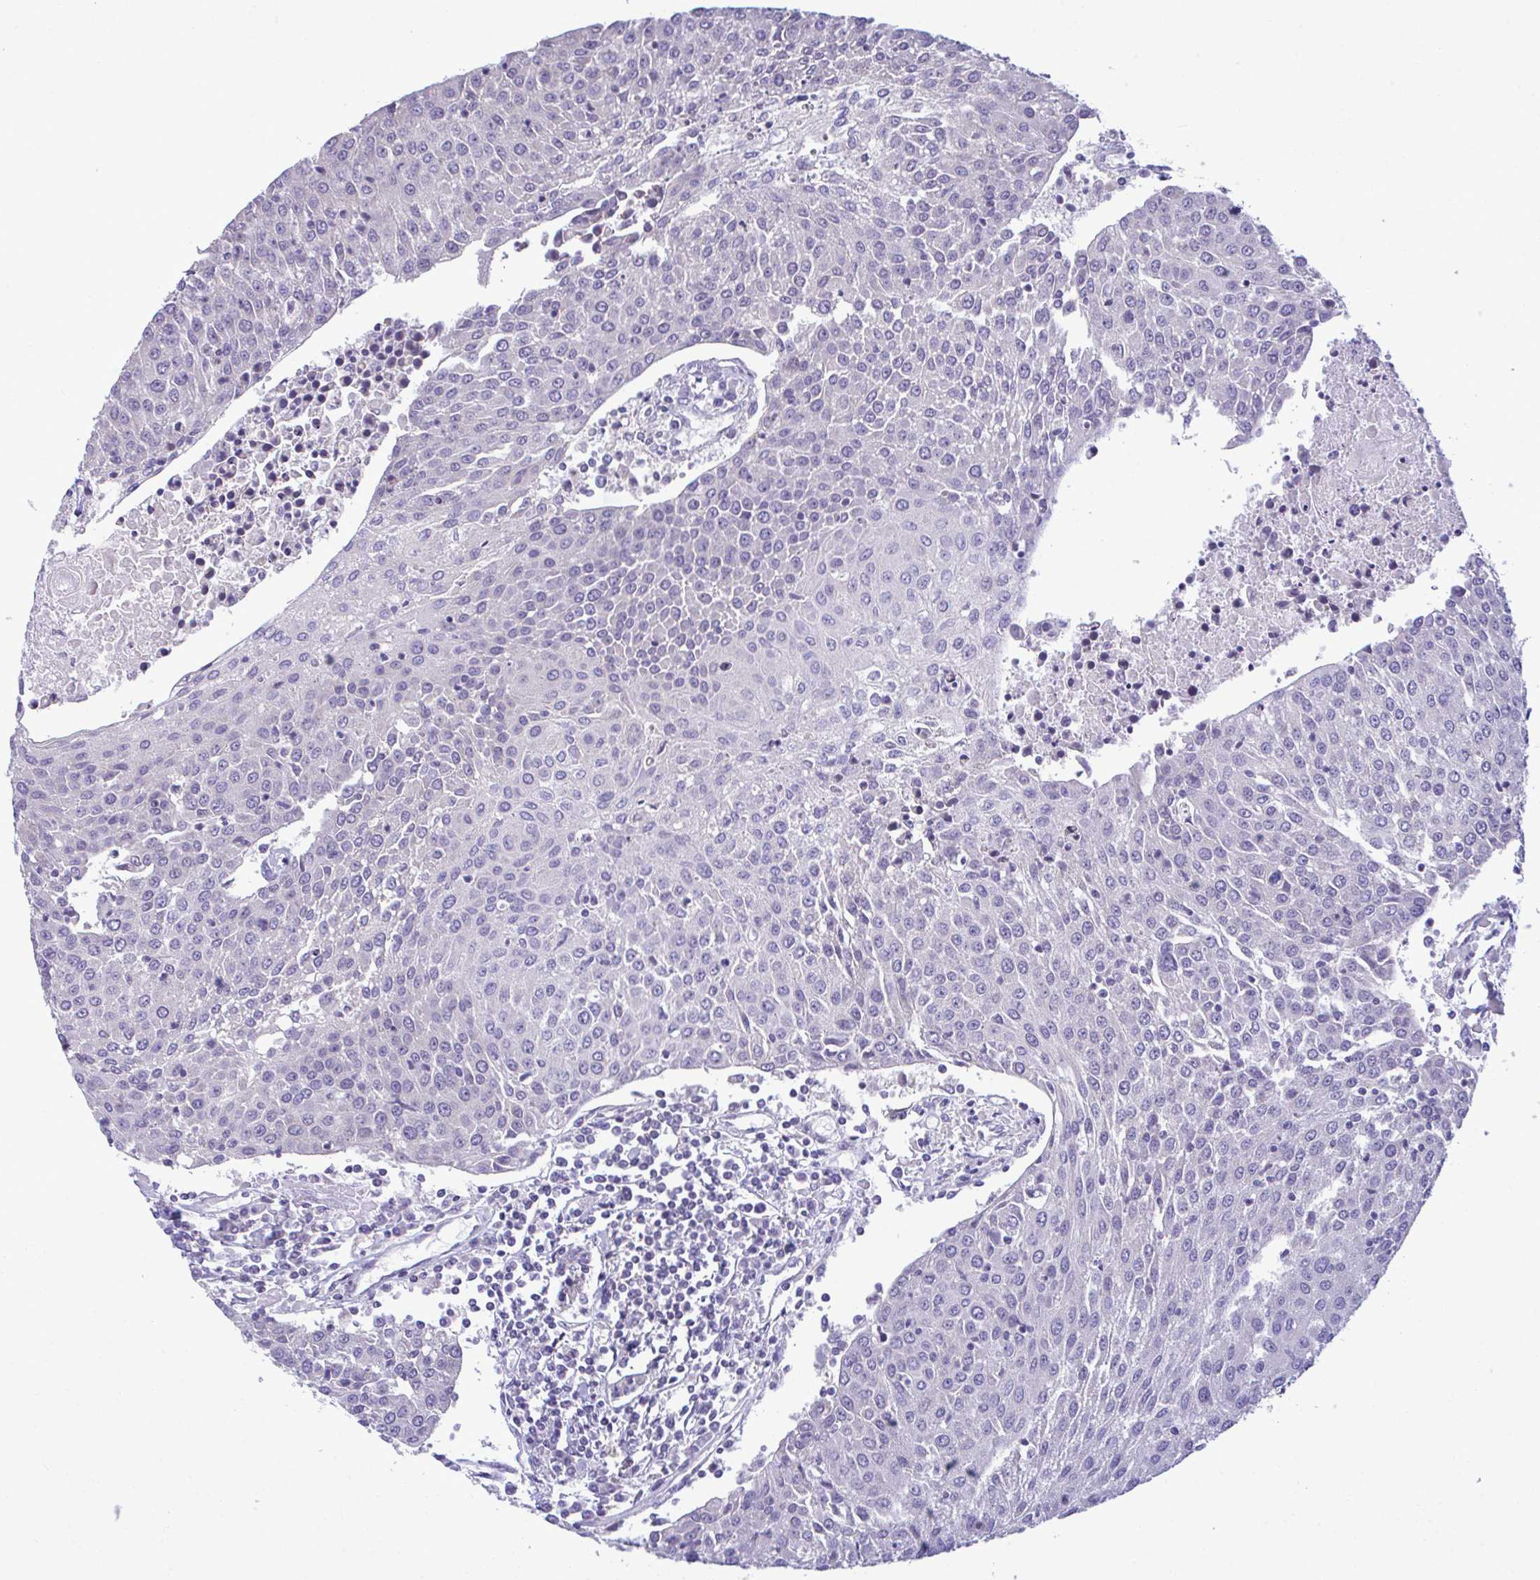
{"staining": {"intensity": "negative", "quantity": "none", "location": "none"}, "tissue": "urothelial cancer", "cell_type": "Tumor cells", "image_type": "cancer", "snomed": [{"axis": "morphology", "description": "Urothelial carcinoma, High grade"}, {"axis": "topography", "description": "Urinary bladder"}], "caption": "An immunohistochemistry photomicrograph of urothelial cancer is shown. There is no staining in tumor cells of urothelial cancer.", "gene": "PIGK", "patient": {"sex": "female", "age": 85}}